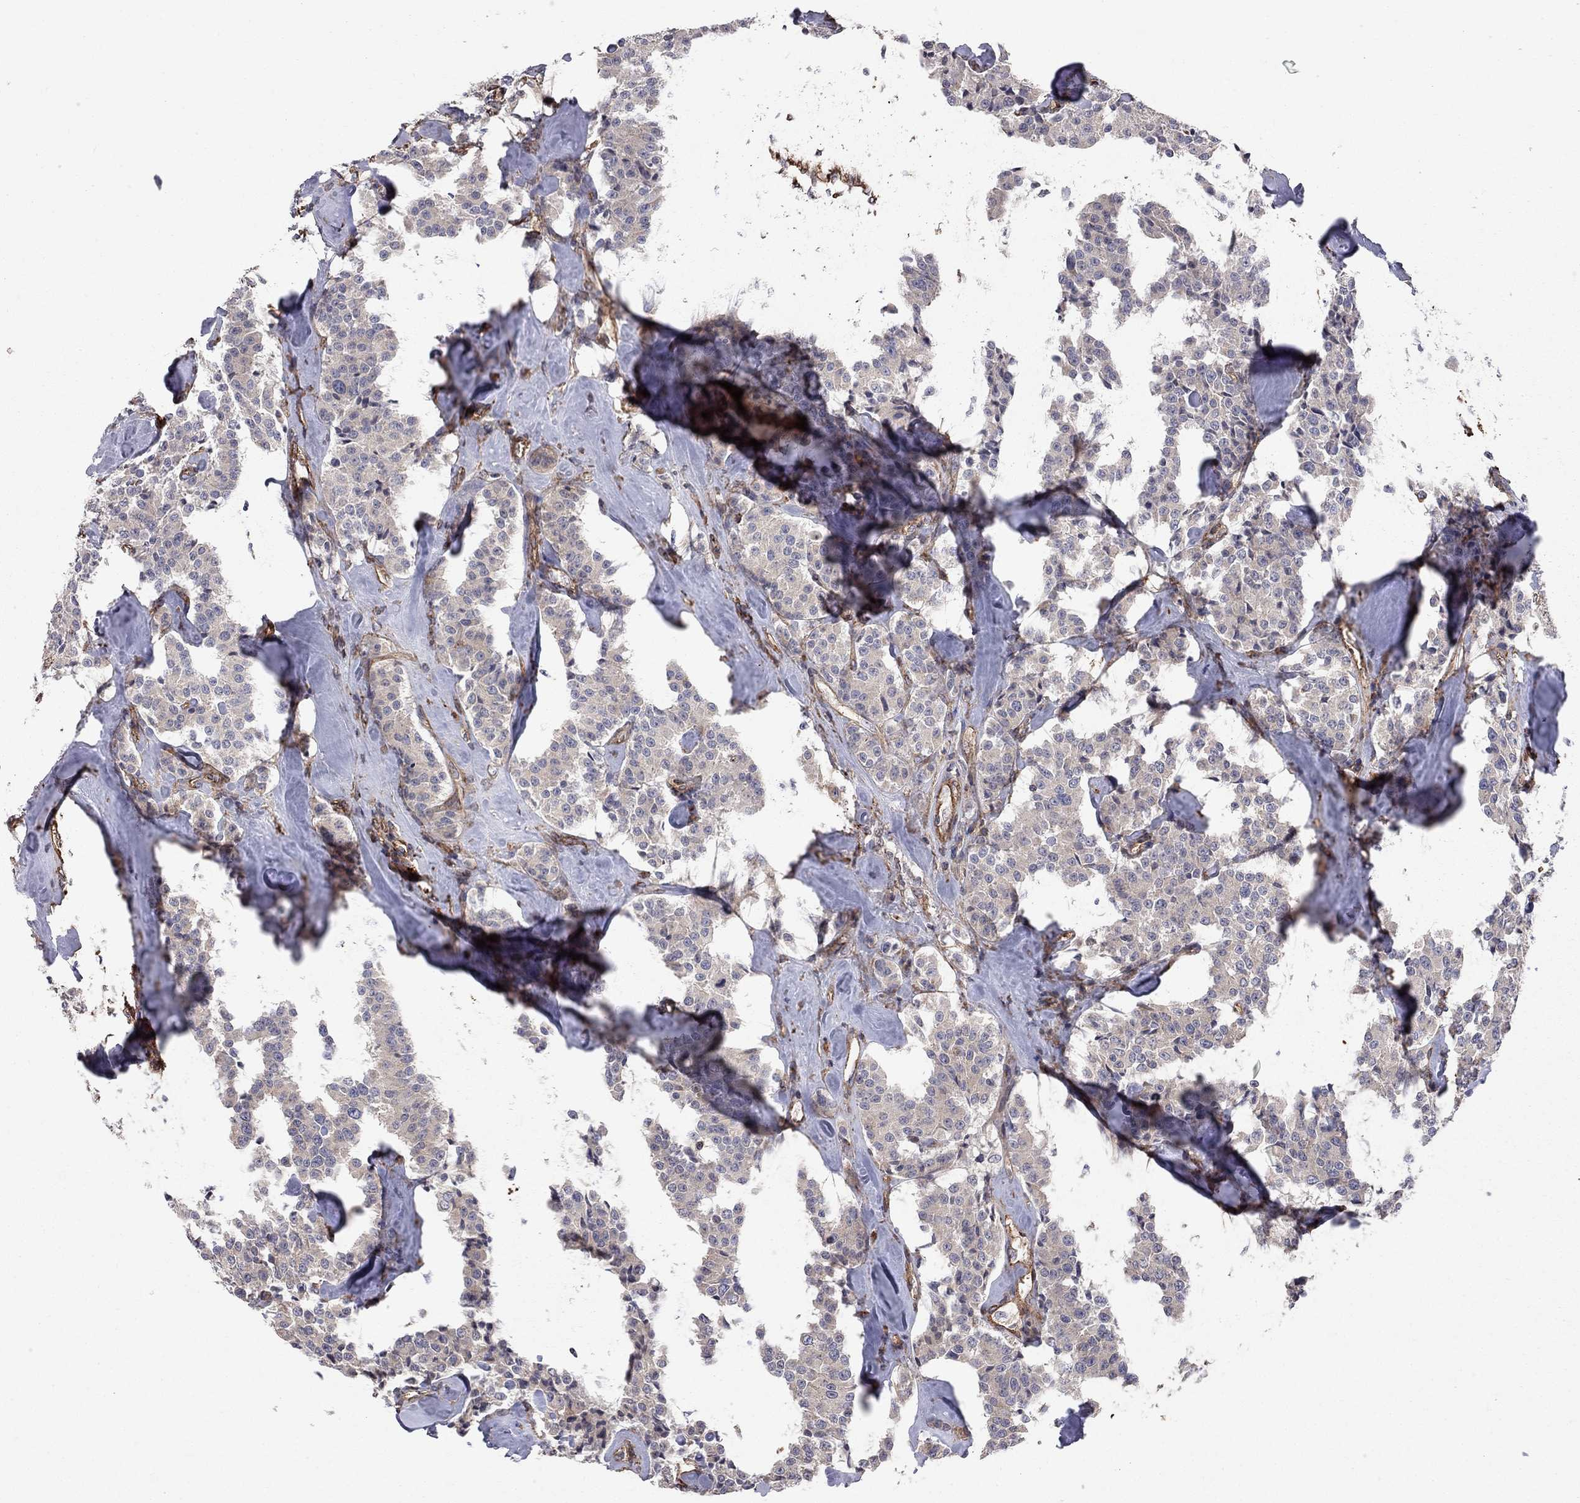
{"staining": {"intensity": "negative", "quantity": "none", "location": "none"}, "tissue": "carcinoid", "cell_type": "Tumor cells", "image_type": "cancer", "snomed": [{"axis": "morphology", "description": "Carcinoid, malignant, NOS"}, {"axis": "topography", "description": "Pancreas"}], "caption": "Immunohistochemistry (IHC) of human malignant carcinoid shows no staining in tumor cells.", "gene": "RASEF", "patient": {"sex": "male", "age": 41}}